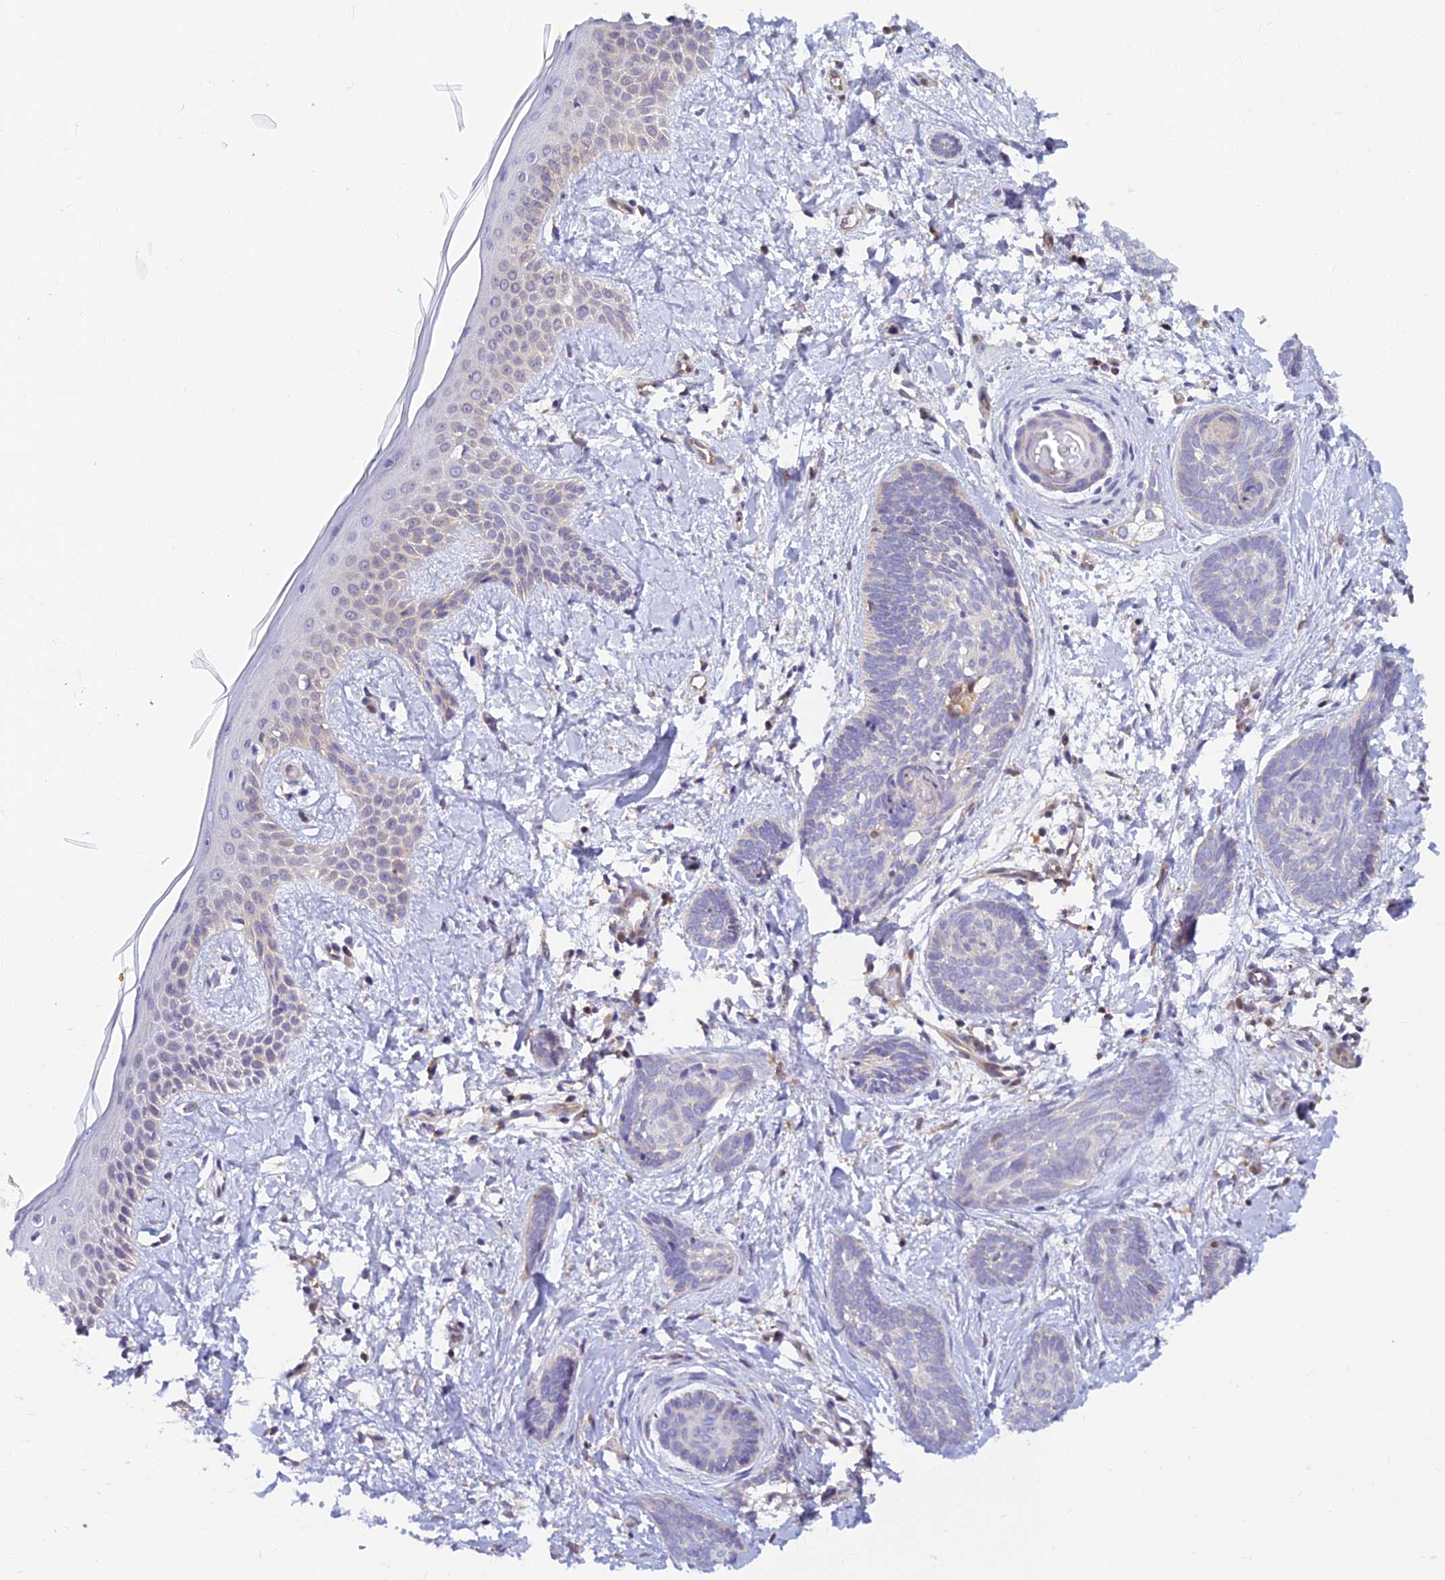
{"staining": {"intensity": "negative", "quantity": "none", "location": "none"}, "tissue": "skin cancer", "cell_type": "Tumor cells", "image_type": "cancer", "snomed": [{"axis": "morphology", "description": "Basal cell carcinoma"}, {"axis": "topography", "description": "Skin"}], "caption": "Tumor cells show no significant expression in skin cancer (basal cell carcinoma).", "gene": "LYSMD2", "patient": {"sex": "female", "age": 81}}